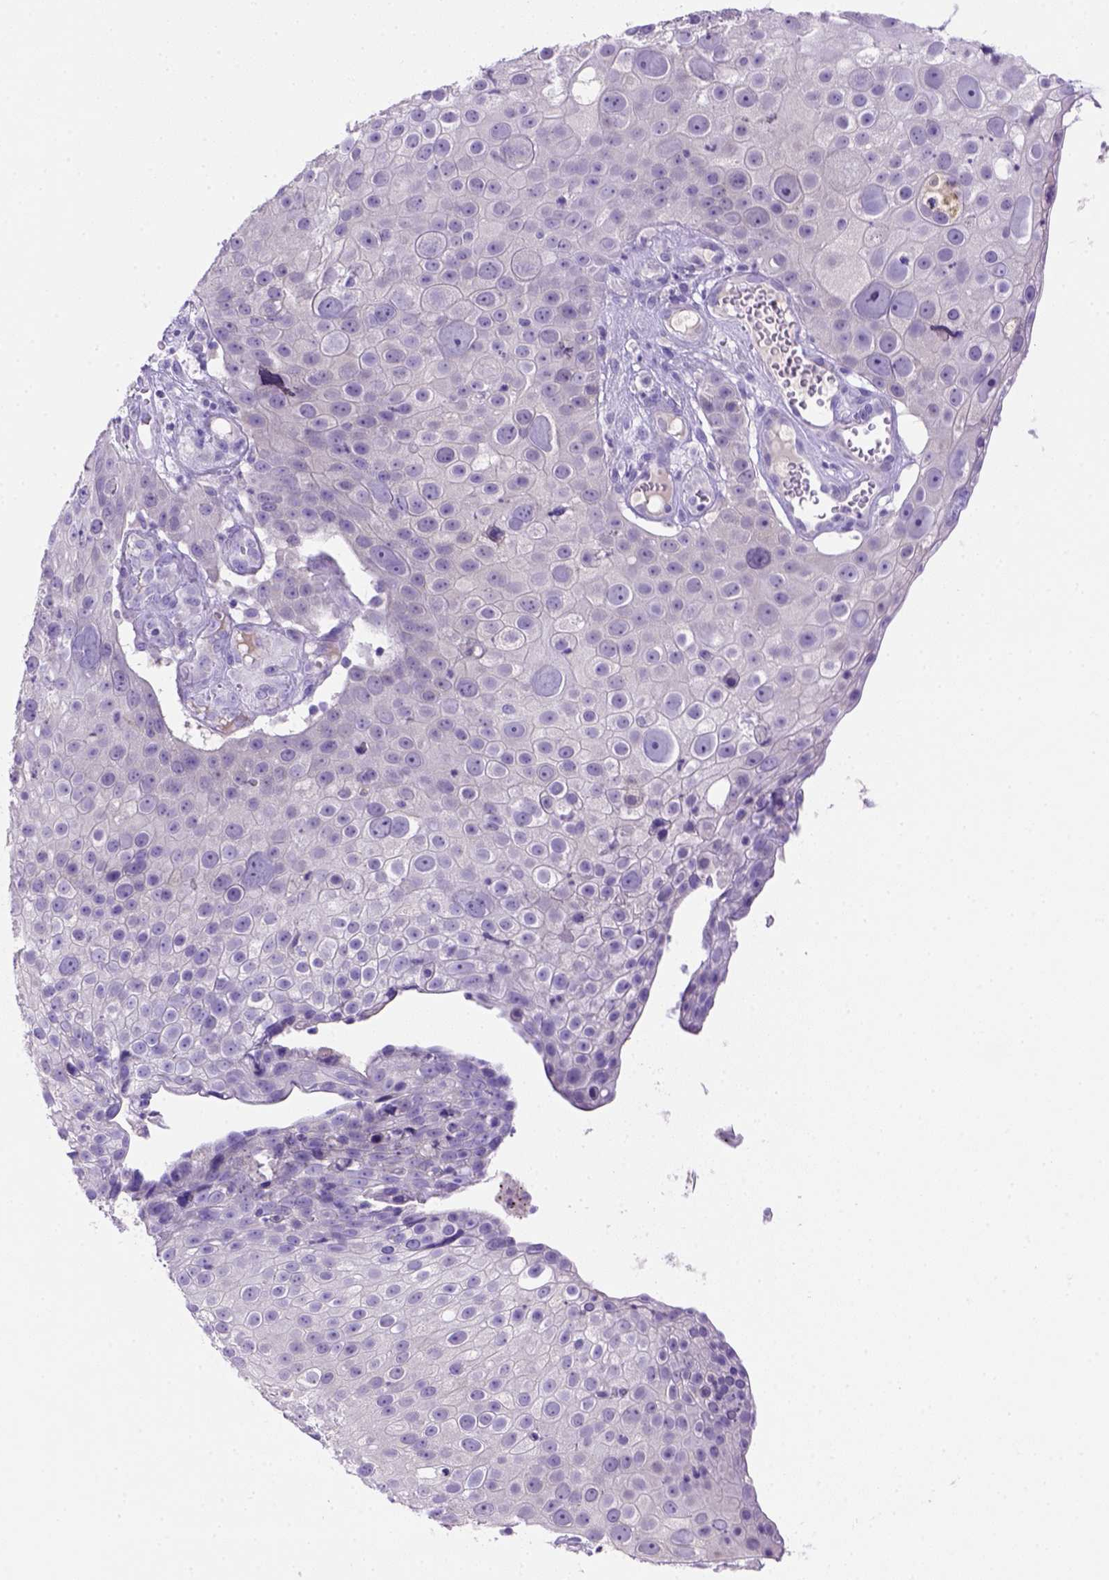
{"staining": {"intensity": "negative", "quantity": "none", "location": "none"}, "tissue": "skin cancer", "cell_type": "Tumor cells", "image_type": "cancer", "snomed": [{"axis": "morphology", "description": "Squamous cell carcinoma, NOS"}, {"axis": "topography", "description": "Skin"}], "caption": "Tumor cells show no significant protein expression in skin cancer. (DAB (3,3'-diaminobenzidine) immunohistochemistry (IHC) visualized using brightfield microscopy, high magnification).", "gene": "SIRPD", "patient": {"sex": "male", "age": 71}}